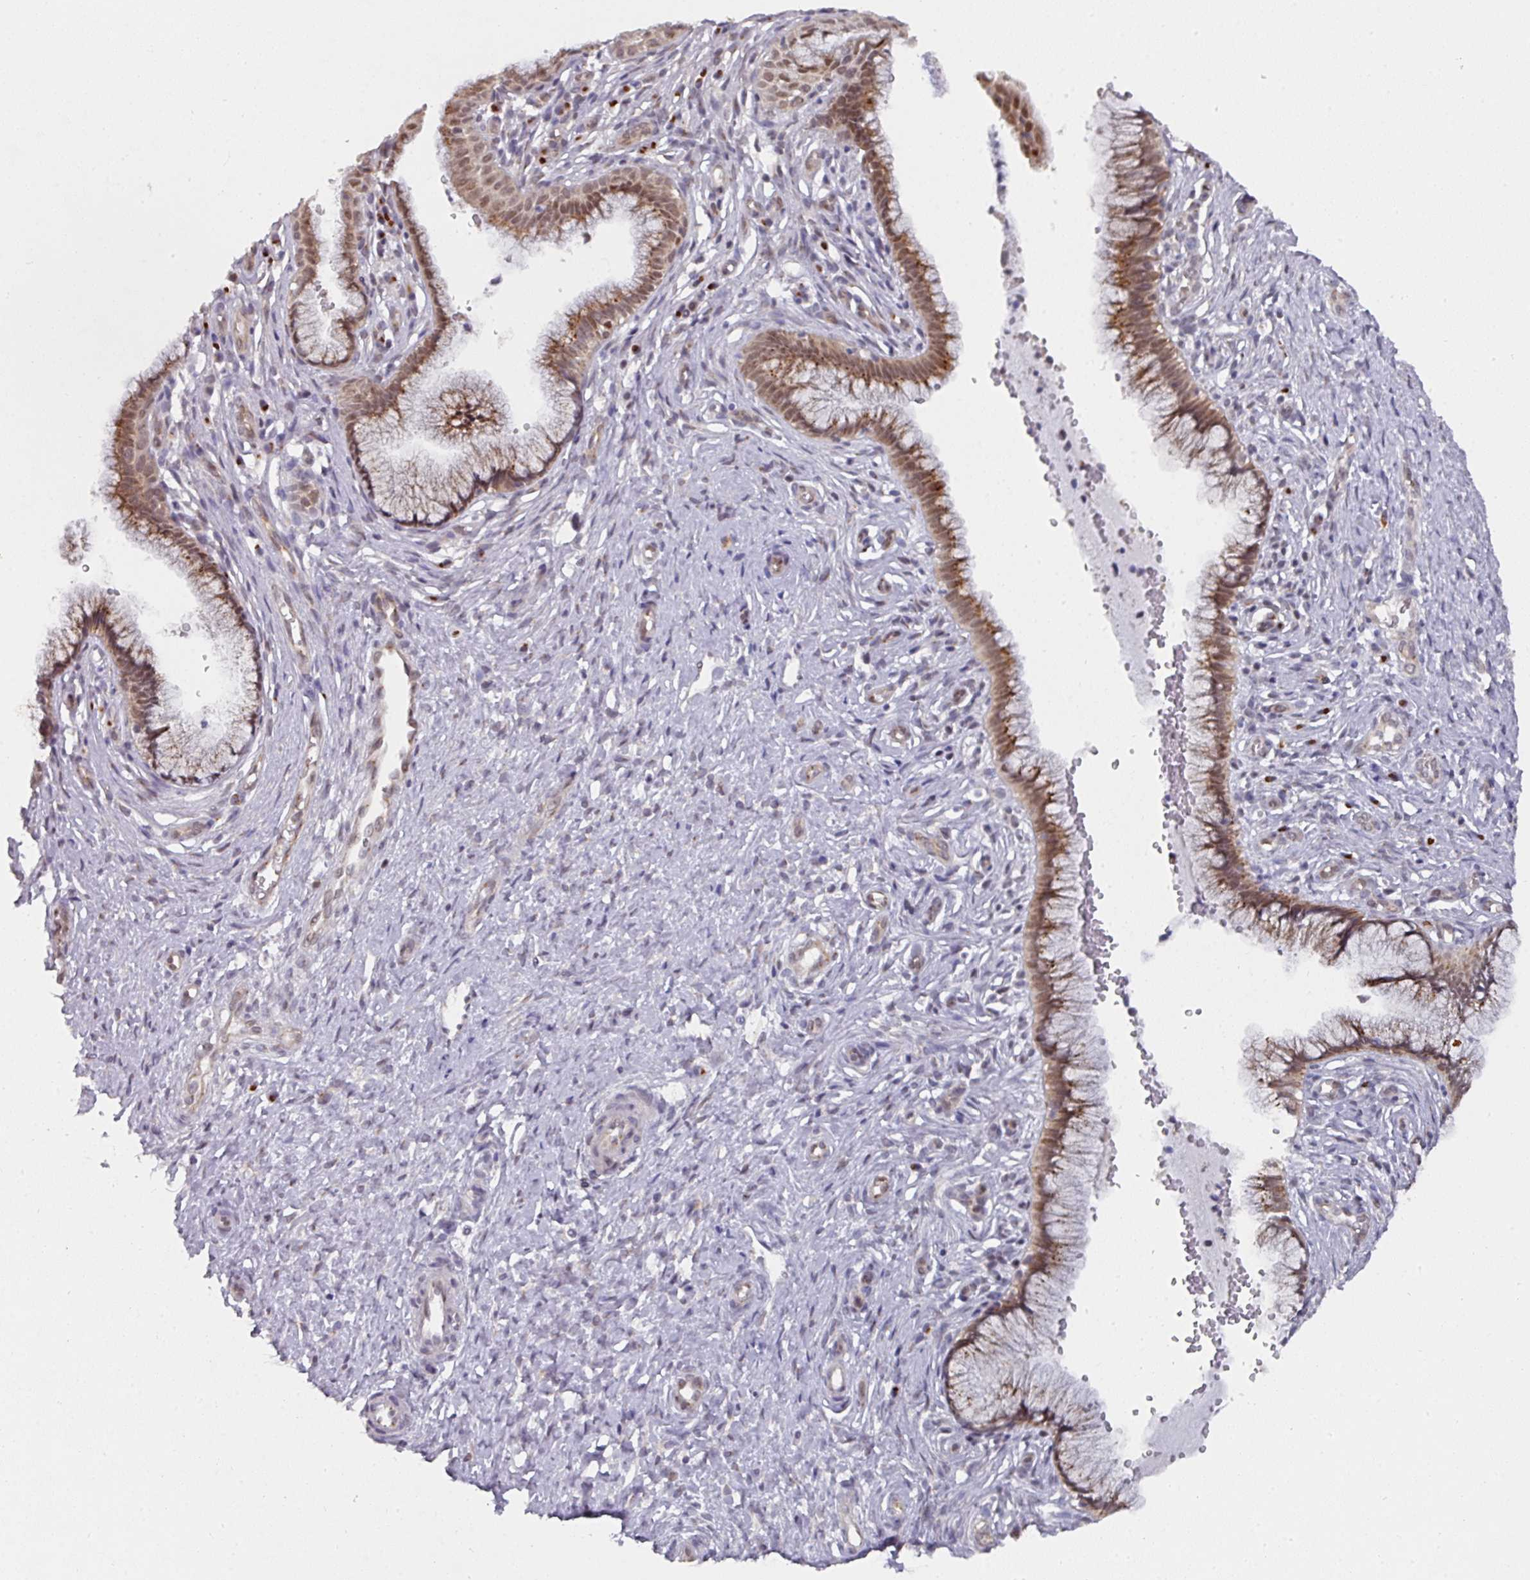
{"staining": {"intensity": "moderate", "quantity": ">75%", "location": "cytoplasmic/membranous,nuclear"}, "tissue": "cervix", "cell_type": "Glandular cells", "image_type": "normal", "snomed": [{"axis": "morphology", "description": "Normal tissue, NOS"}, {"axis": "topography", "description": "Cervix"}], "caption": "Protein staining of normal cervix shows moderate cytoplasmic/membranous,nuclear staining in approximately >75% of glandular cells.", "gene": "C18orf25", "patient": {"sex": "female", "age": 36}}